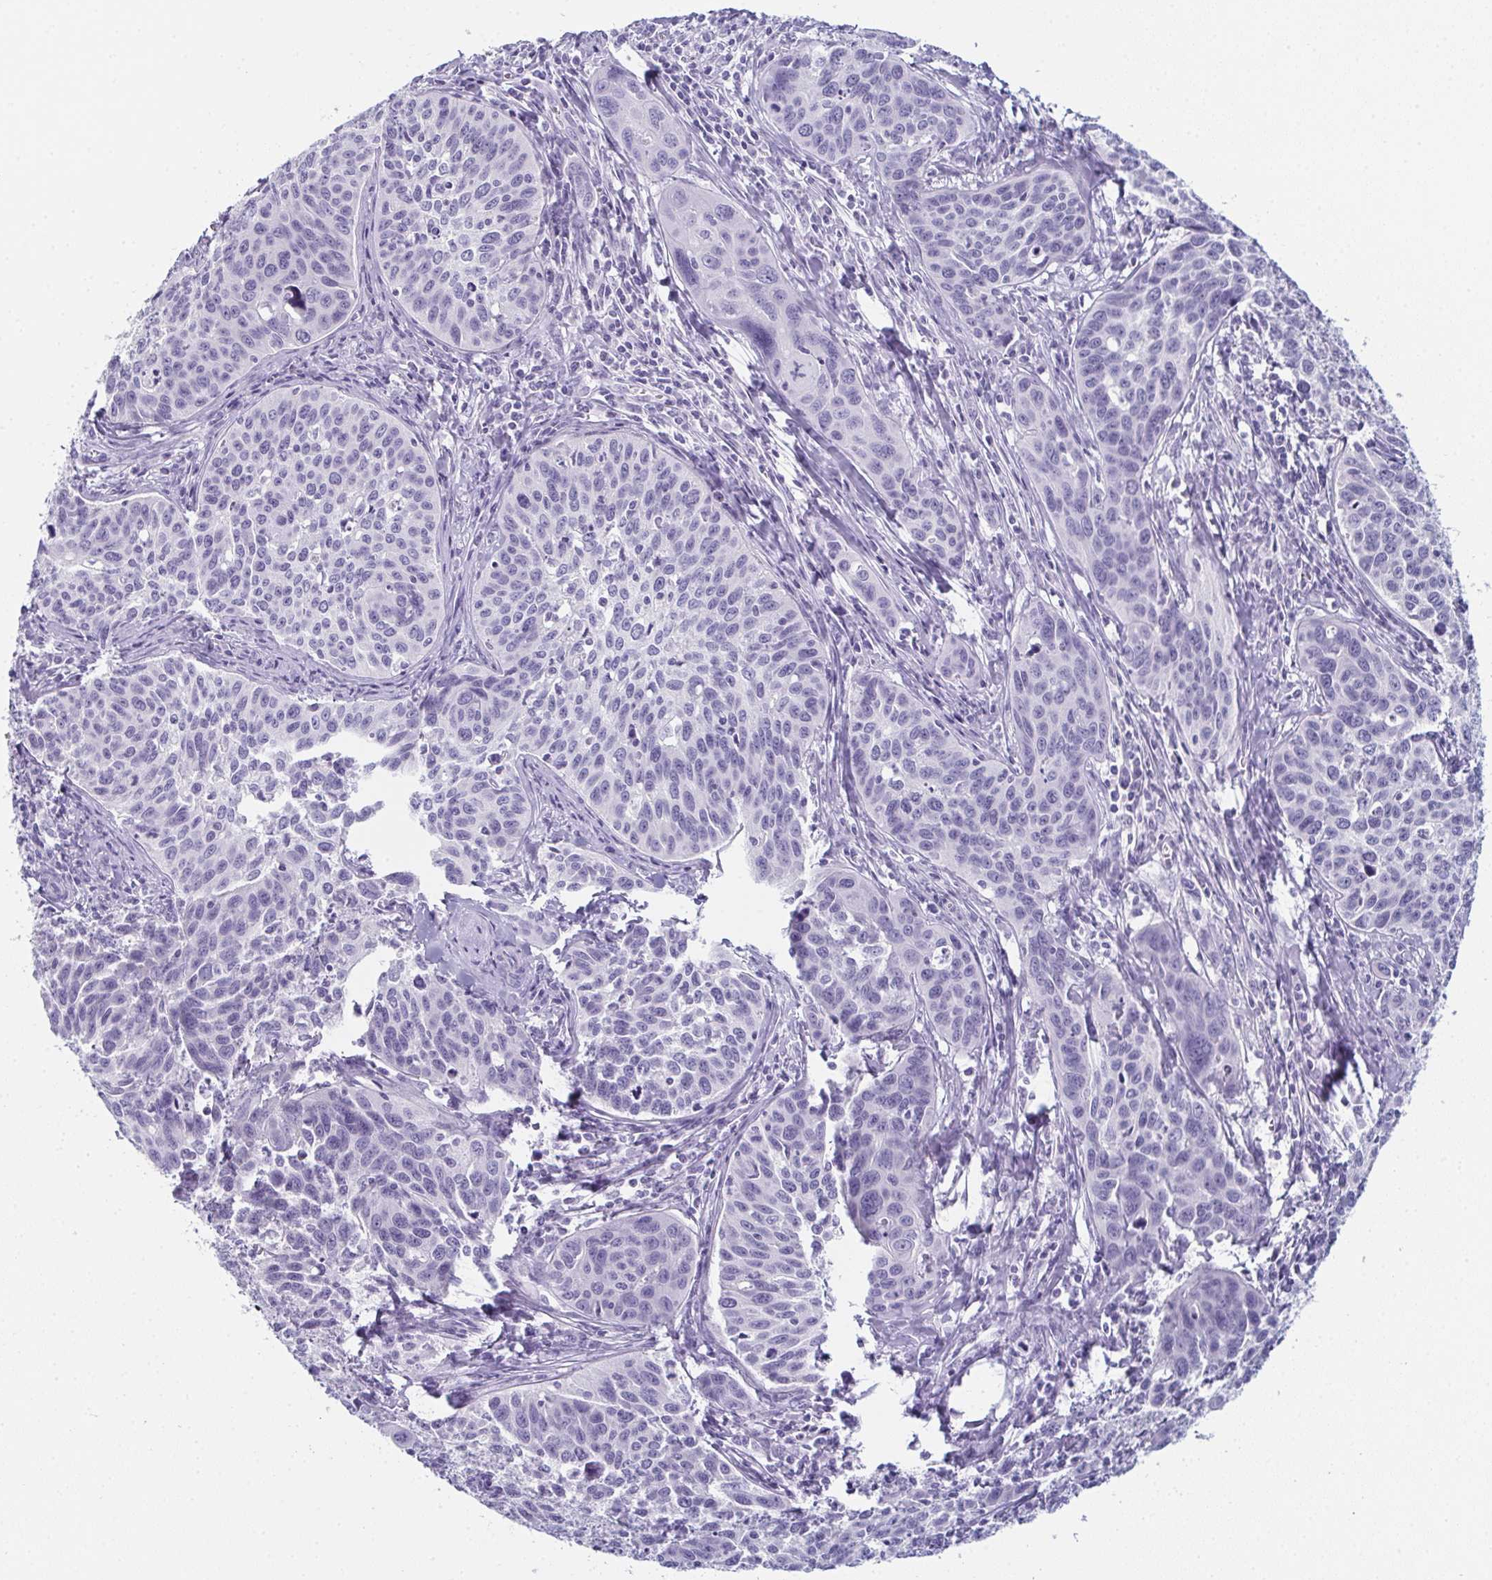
{"staining": {"intensity": "negative", "quantity": "none", "location": "none"}, "tissue": "cervical cancer", "cell_type": "Tumor cells", "image_type": "cancer", "snomed": [{"axis": "morphology", "description": "Squamous cell carcinoma, NOS"}, {"axis": "topography", "description": "Cervix"}], "caption": "IHC histopathology image of neoplastic tissue: cervical cancer (squamous cell carcinoma) stained with DAB demonstrates no significant protein expression in tumor cells. (Stains: DAB immunohistochemistry with hematoxylin counter stain, Microscopy: brightfield microscopy at high magnification).", "gene": "ENKUR", "patient": {"sex": "female", "age": 31}}